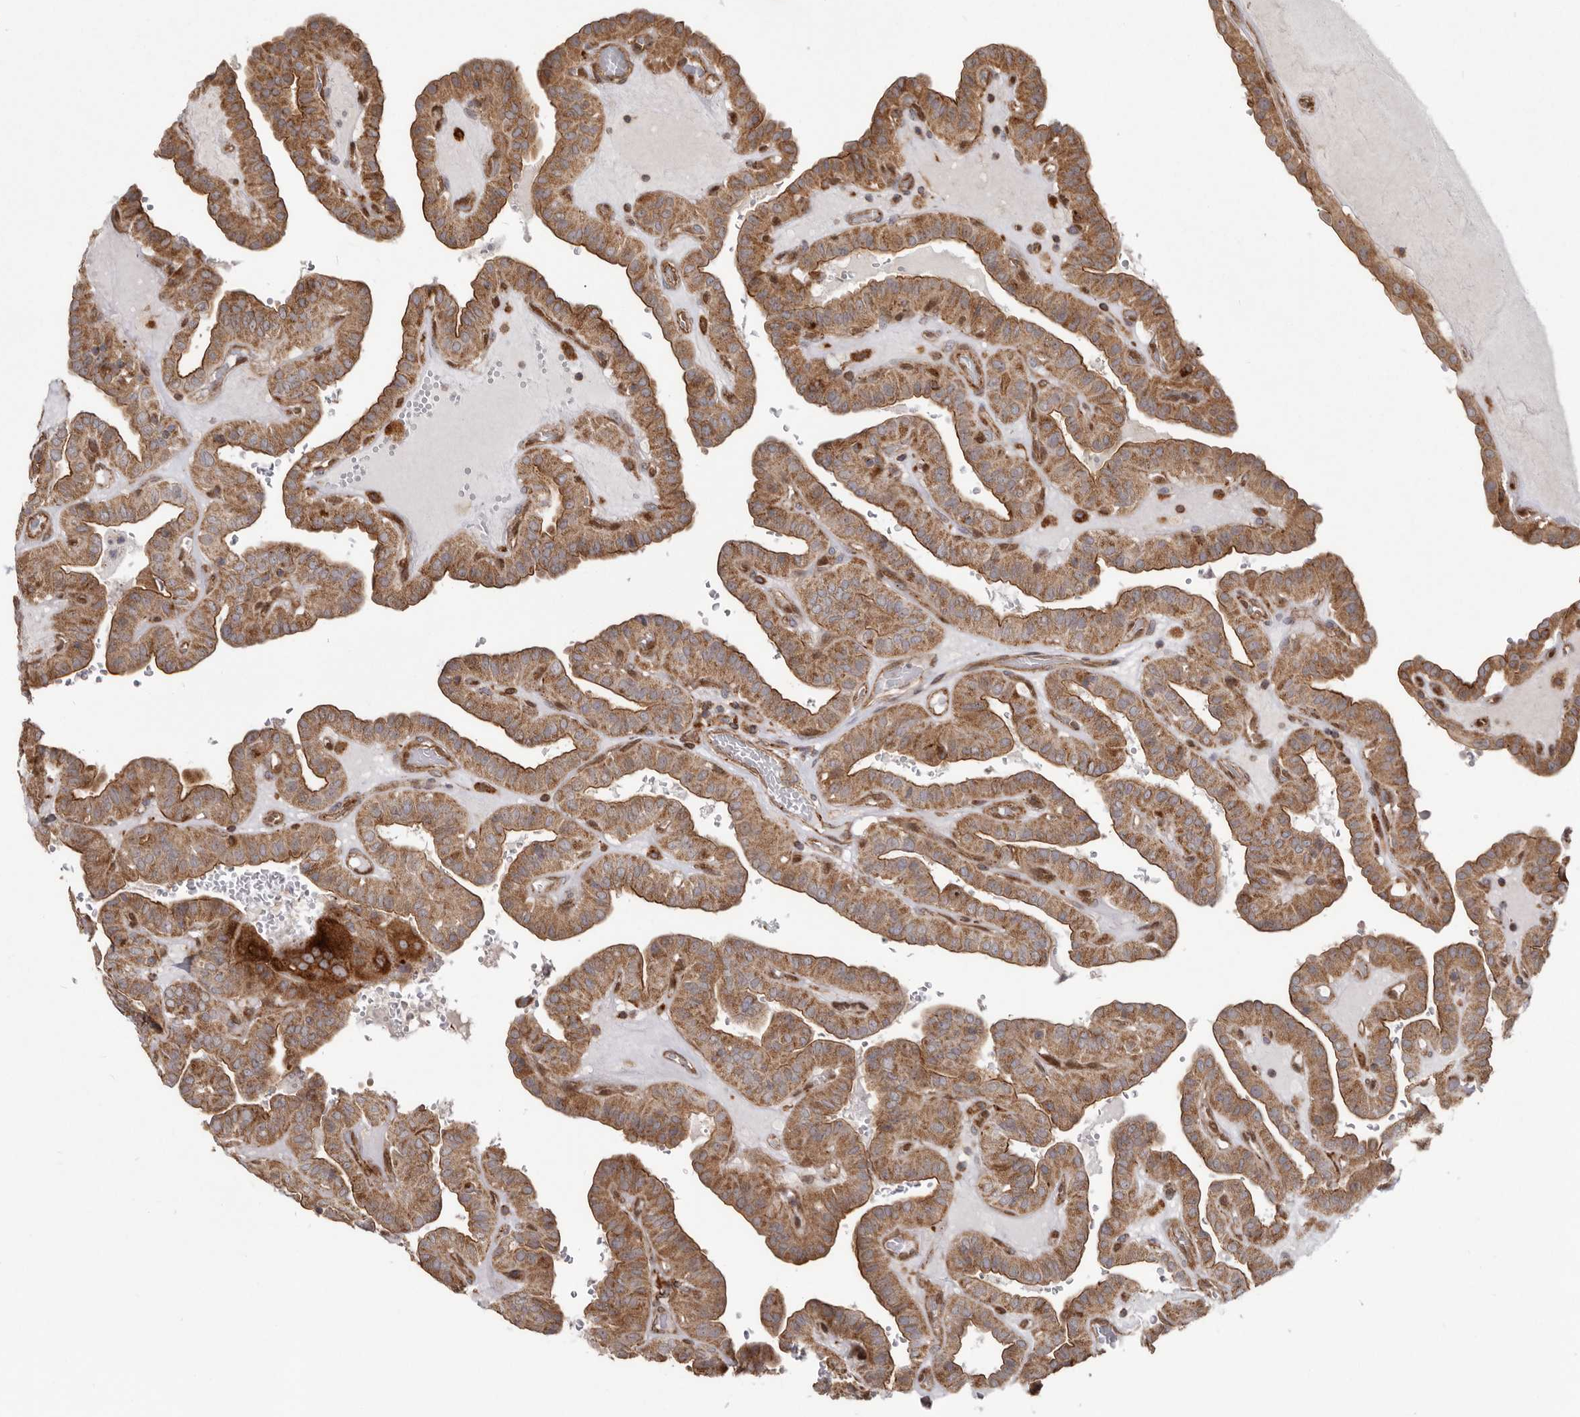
{"staining": {"intensity": "moderate", "quantity": ">75%", "location": "cytoplasmic/membranous"}, "tissue": "thyroid cancer", "cell_type": "Tumor cells", "image_type": "cancer", "snomed": [{"axis": "morphology", "description": "Papillary adenocarcinoma, NOS"}, {"axis": "topography", "description": "Thyroid gland"}], "caption": "This is a micrograph of immunohistochemistry staining of thyroid cancer, which shows moderate positivity in the cytoplasmic/membranous of tumor cells.", "gene": "NUP43", "patient": {"sex": "male", "age": 77}}